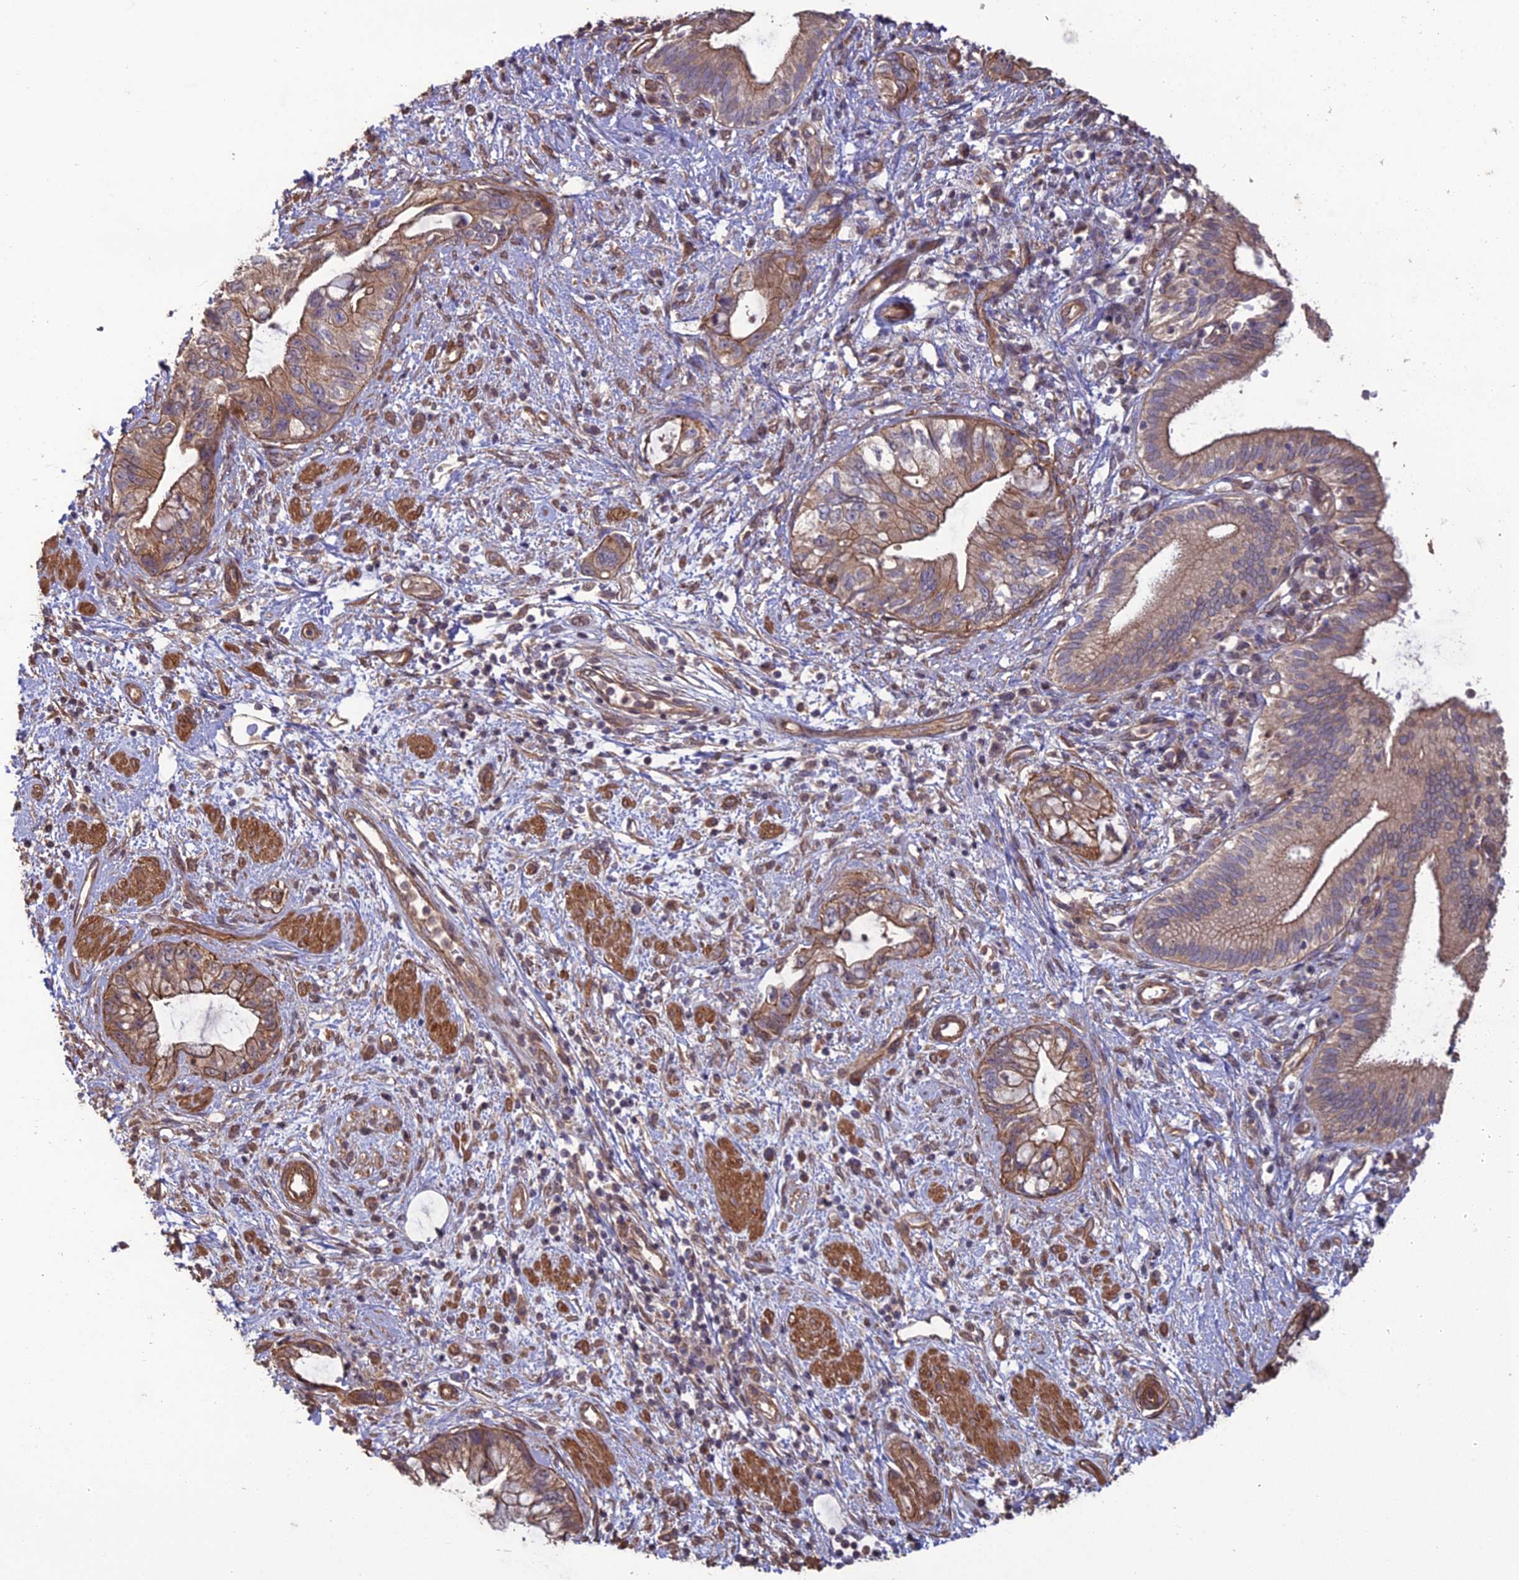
{"staining": {"intensity": "moderate", "quantity": ">75%", "location": "cytoplasmic/membranous"}, "tissue": "pancreatic cancer", "cell_type": "Tumor cells", "image_type": "cancer", "snomed": [{"axis": "morphology", "description": "Adenocarcinoma, NOS"}, {"axis": "topography", "description": "Pancreas"}], "caption": "IHC (DAB) staining of human pancreatic cancer (adenocarcinoma) shows moderate cytoplasmic/membranous protein expression in about >75% of tumor cells.", "gene": "ATP6V0A2", "patient": {"sex": "female", "age": 73}}